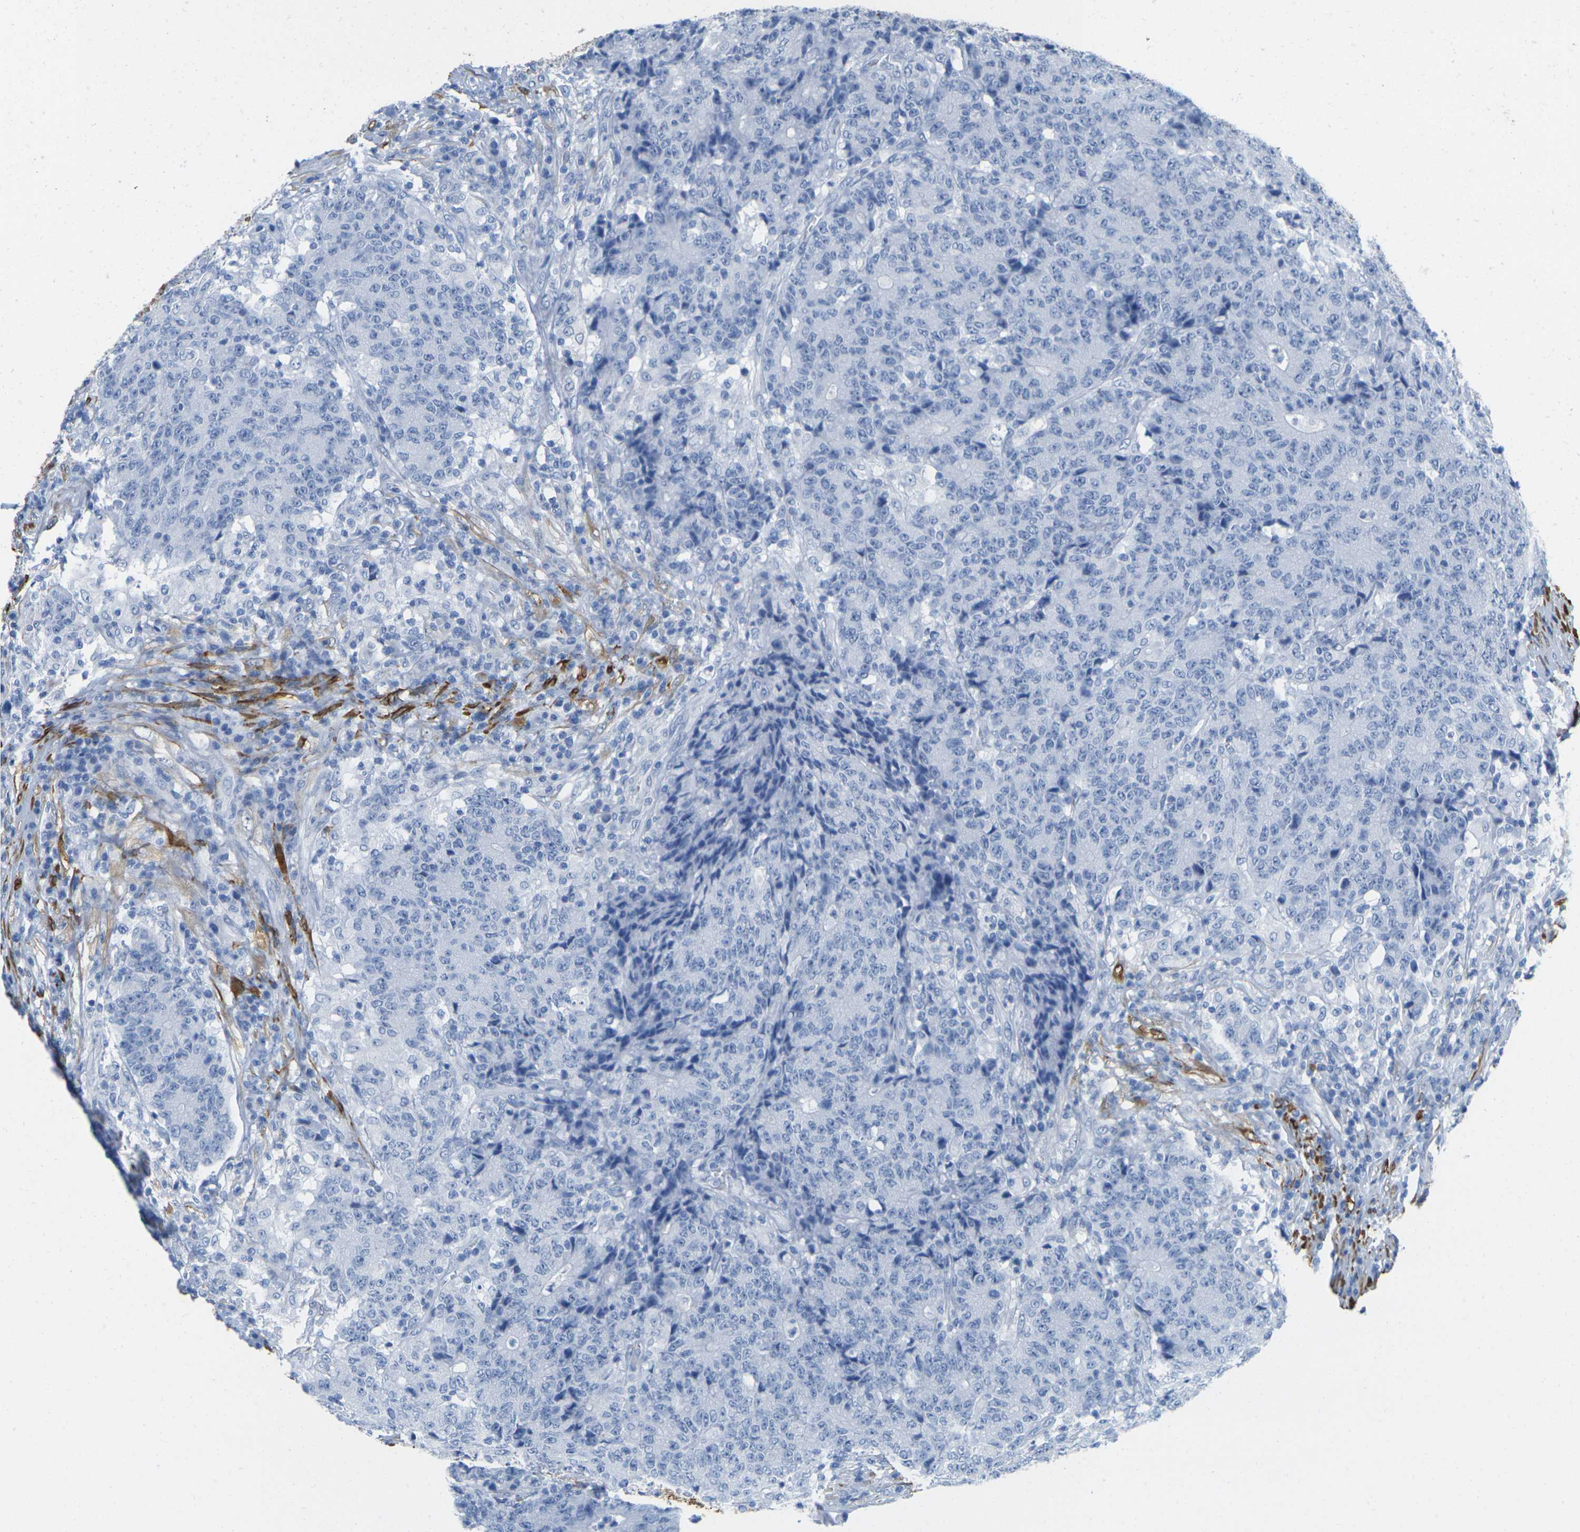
{"staining": {"intensity": "negative", "quantity": "none", "location": "none"}, "tissue": "colorectal cancer", "cell_type": "Tumor cells", "image_type": "cancer", "snomed": [{"axis": "morphology", "description": "Normal tissue, NOS"}, {"axis": "morphology", "description": "Adenocarcinoma, NOS"}, {"axis": "topography", "description": "Colon"}], "caption": "High magnification brightfield microscopy of adenocarcinoma (colorectal) stained with DAB (3,3'-diaminobenzidine) (brown) and counterstained with hematoxylin (blue): tumor cells show no significant positivity.", "gene": "CNN1", "patient": {"sex": "female", "age": 75}}